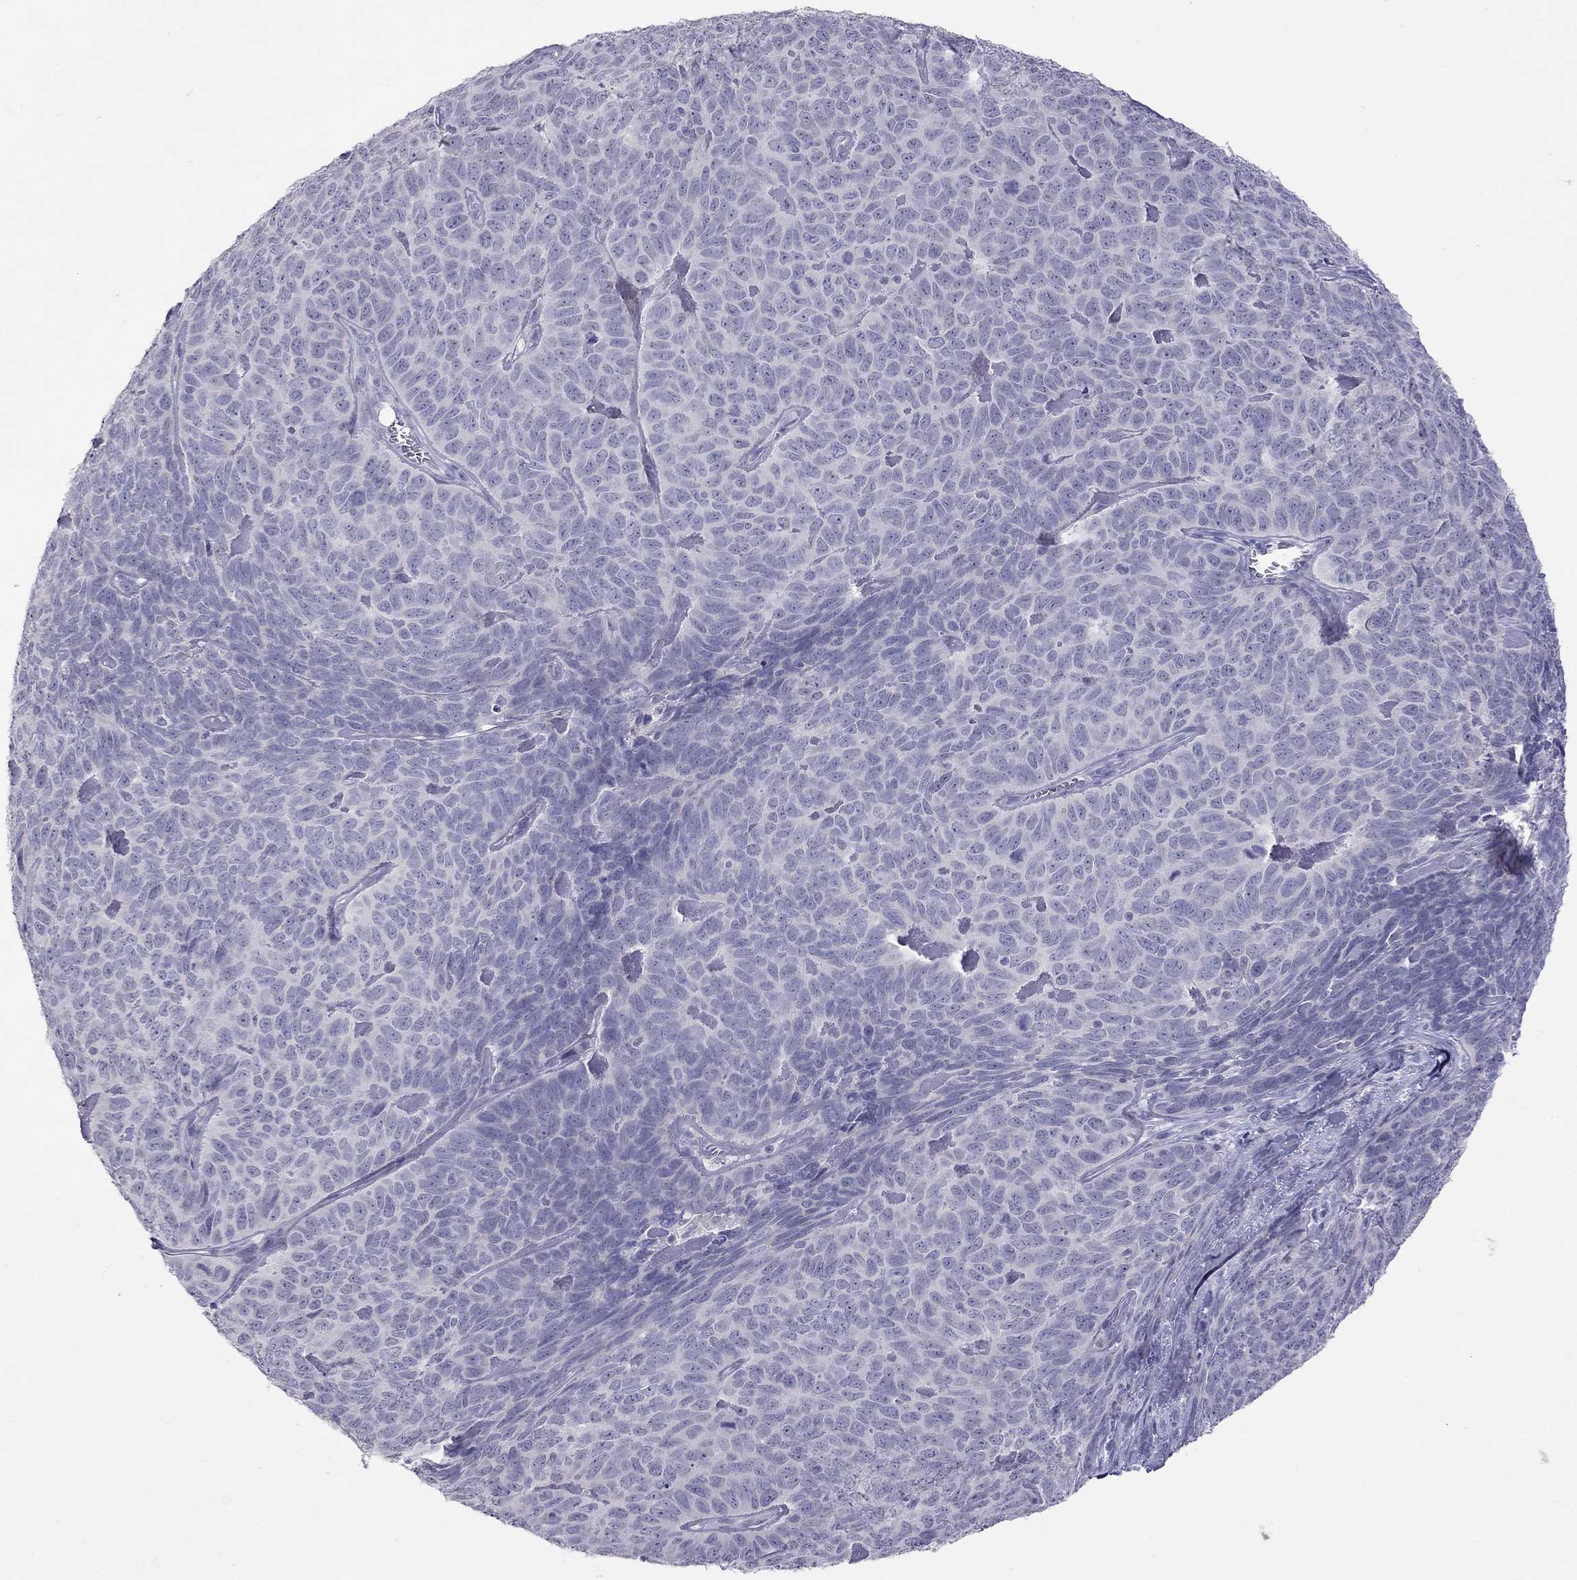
{"staining": {"intensity": "negative", "quantity": "none", "location": "none"}, "tissue": "skin cancer", "cell_type": "Tumor cells", "image_type": "cancer", "snomed": [{"axis": "morphology", "description": "Squamous cell carcinoma, NOS"}, {"axis": "topography", "description": "Skin"}, {"axis": "topography", "description": "Anal"}], "caption": "Immunohistochemical staining of human skin squamous cell carcinoma displays no significant positivity in tumor cells.", "gene": "SLAMF1", "patient": {"sex": "female", "age": 51}}